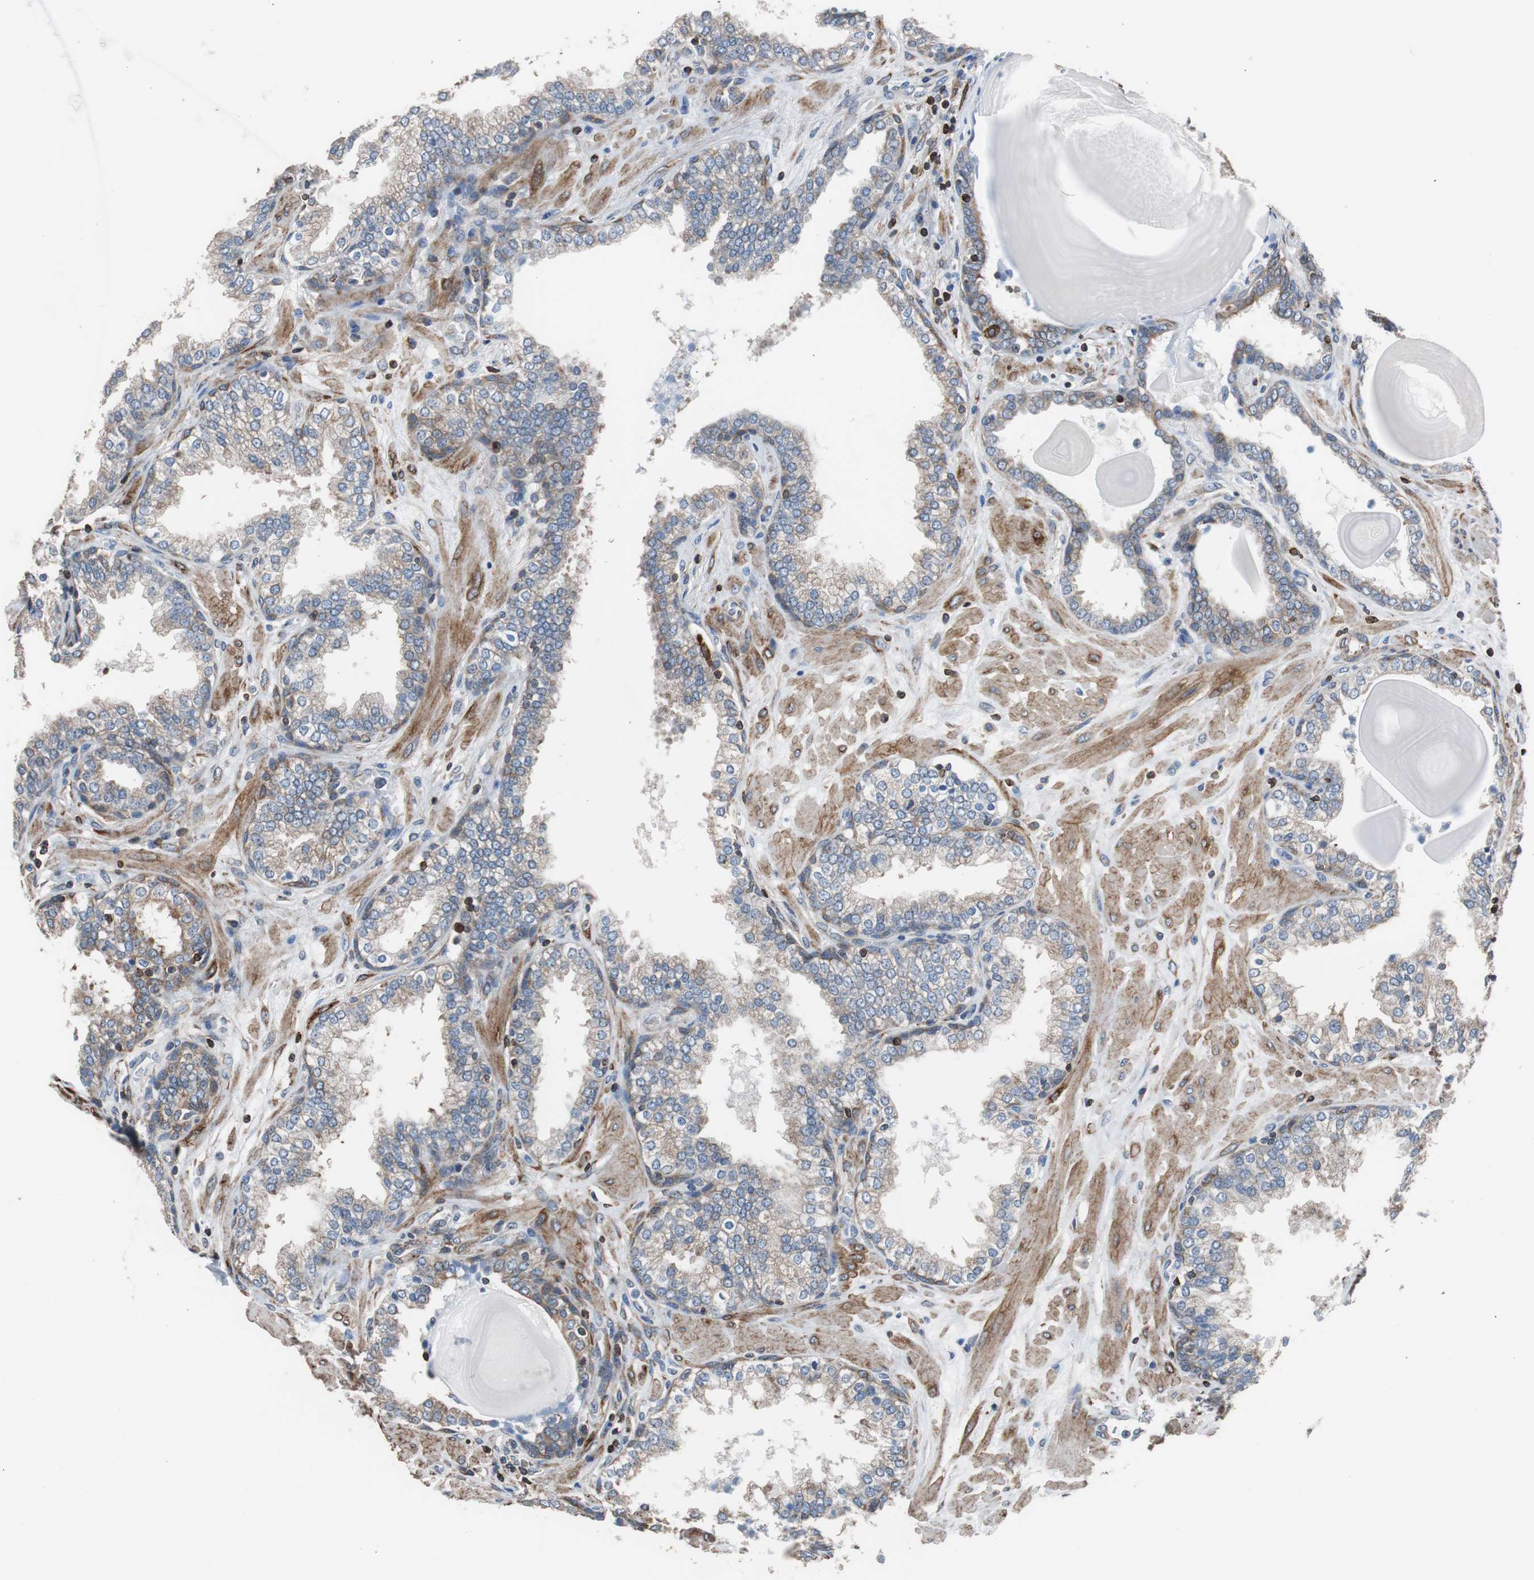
{"staining": {"intensity": "moderate", "quantity": "25%-75%", "location": "cytoplasmic/membranous"}, "tissue": "prostate", "cell_type": "Glandular cells", "image_type": "normal", "snomed": [{"axis": "morphology", "description": "Normal tissue, NOS"}, {"axis": "topography", "description": "Prostate"}], "caption": "Normal prostate demonstrates moderate cytoplasmic/membranous staining in approximately 25%-75% of glandular cells, visualized by immunohistochemistry. The staining is performed using DAB (3,3'-diaminobenzidine) brown chromogen to label protein expression. The nuclei are counter-stained blue using hematoxylin.", "gene": "PBXIP1", "patient": {"sex": "male", "age": 51}}